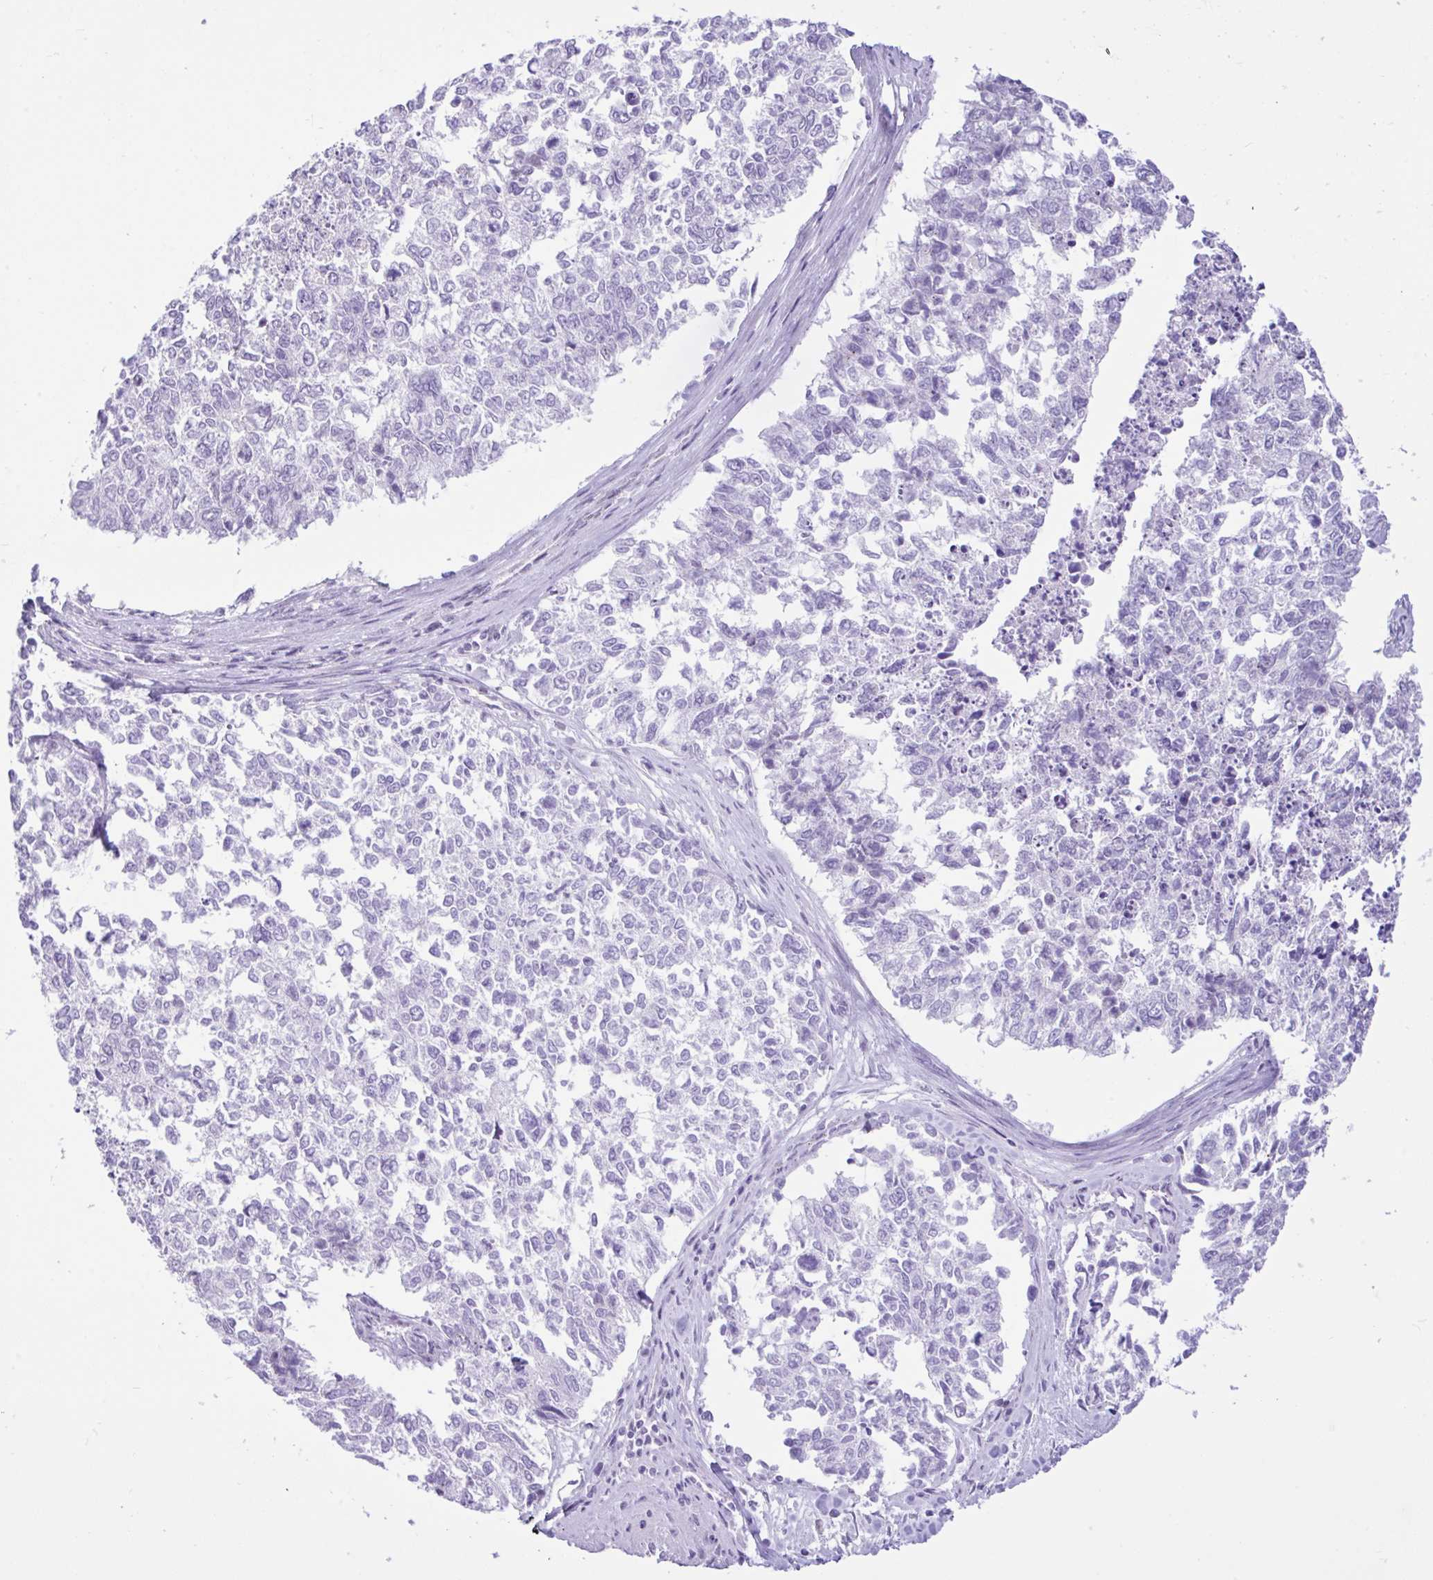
{"staining": {"intensity": "negative", "quantity": "none", "location": "none"}, "tissue": "cervical cancer", "cell_type": "Tumor cells", "image_type": "cancer", "snomed": [{"axis": "morphology", "description": "Adenocarcinoma, NOS"}, {"axis": "topography", "description": "Cervix"}], "caption": "Human cervical adenocarcinoma stained for a protein using immunohistochemistry shows no expression in tumor cells.", "gene": "REEP1", "patient": {"sex": "female", "age": 63}}